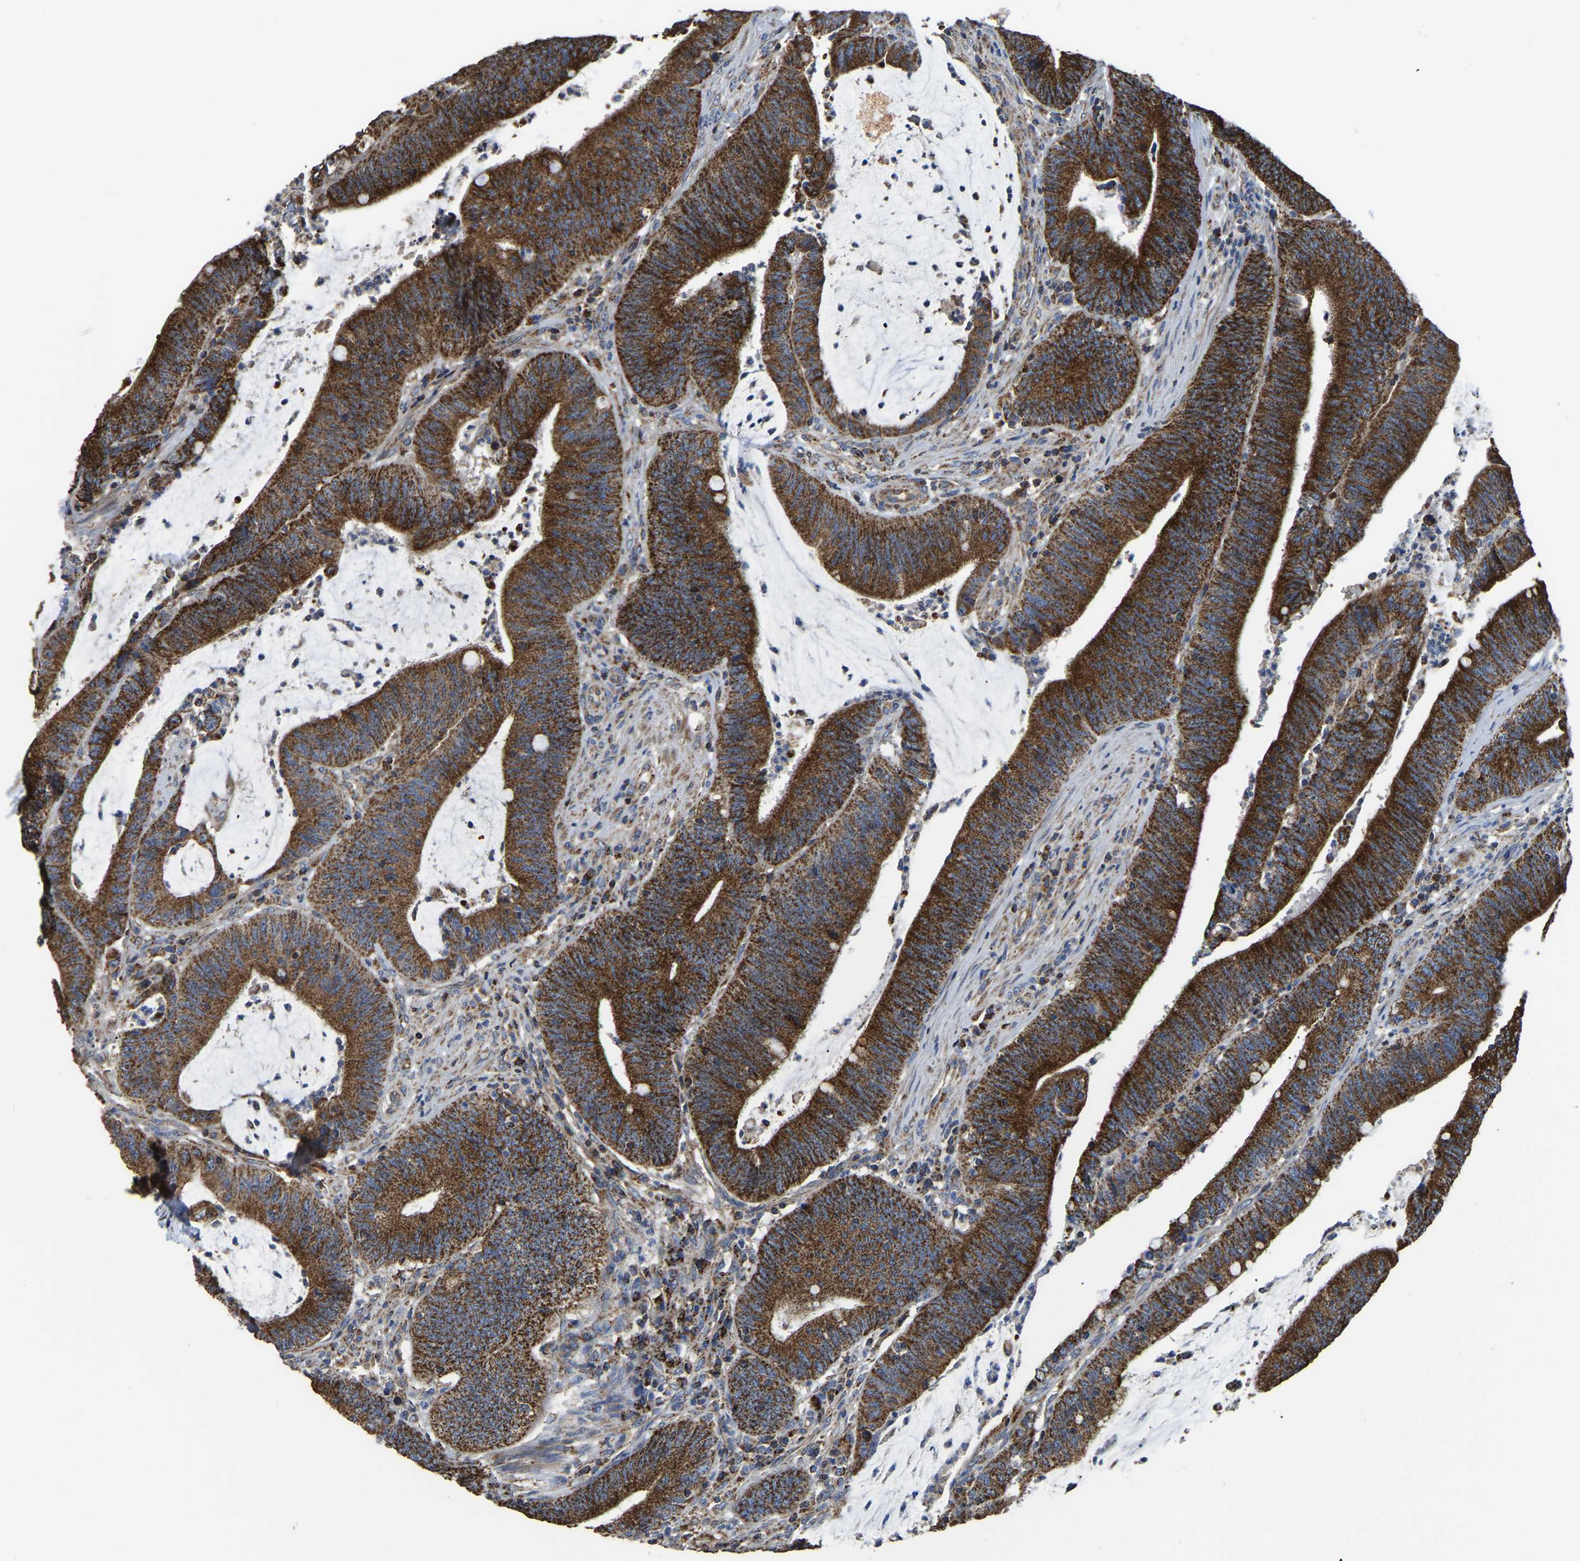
{"staining": {"intensity": "strong", "quantity": ">75%", "location": "cytoplasmic/membranous"}, "tissue": "colorectal cancer", "cell_type": "Tumor cells", "image_type": "cancer", "snomed": [{"axis": "morphology", "description": "Normal tissue, NOS"}, {"axis": "morphology", "description": "Adenocarcinoma, NOS"}, {"axis": "topography", "description": "Rectum"}], "caption": "Adenocarcinoma (colorectal) tissue exhibits strong cytoplasmic/membranous positivity in about >75% of tumor cells Immunohistochemistry (ihc) stains the protein of interest in brown and the nuclei are stained blue.", "gene": "ETFA", "patient": {"sex": "female", "age": 66}}